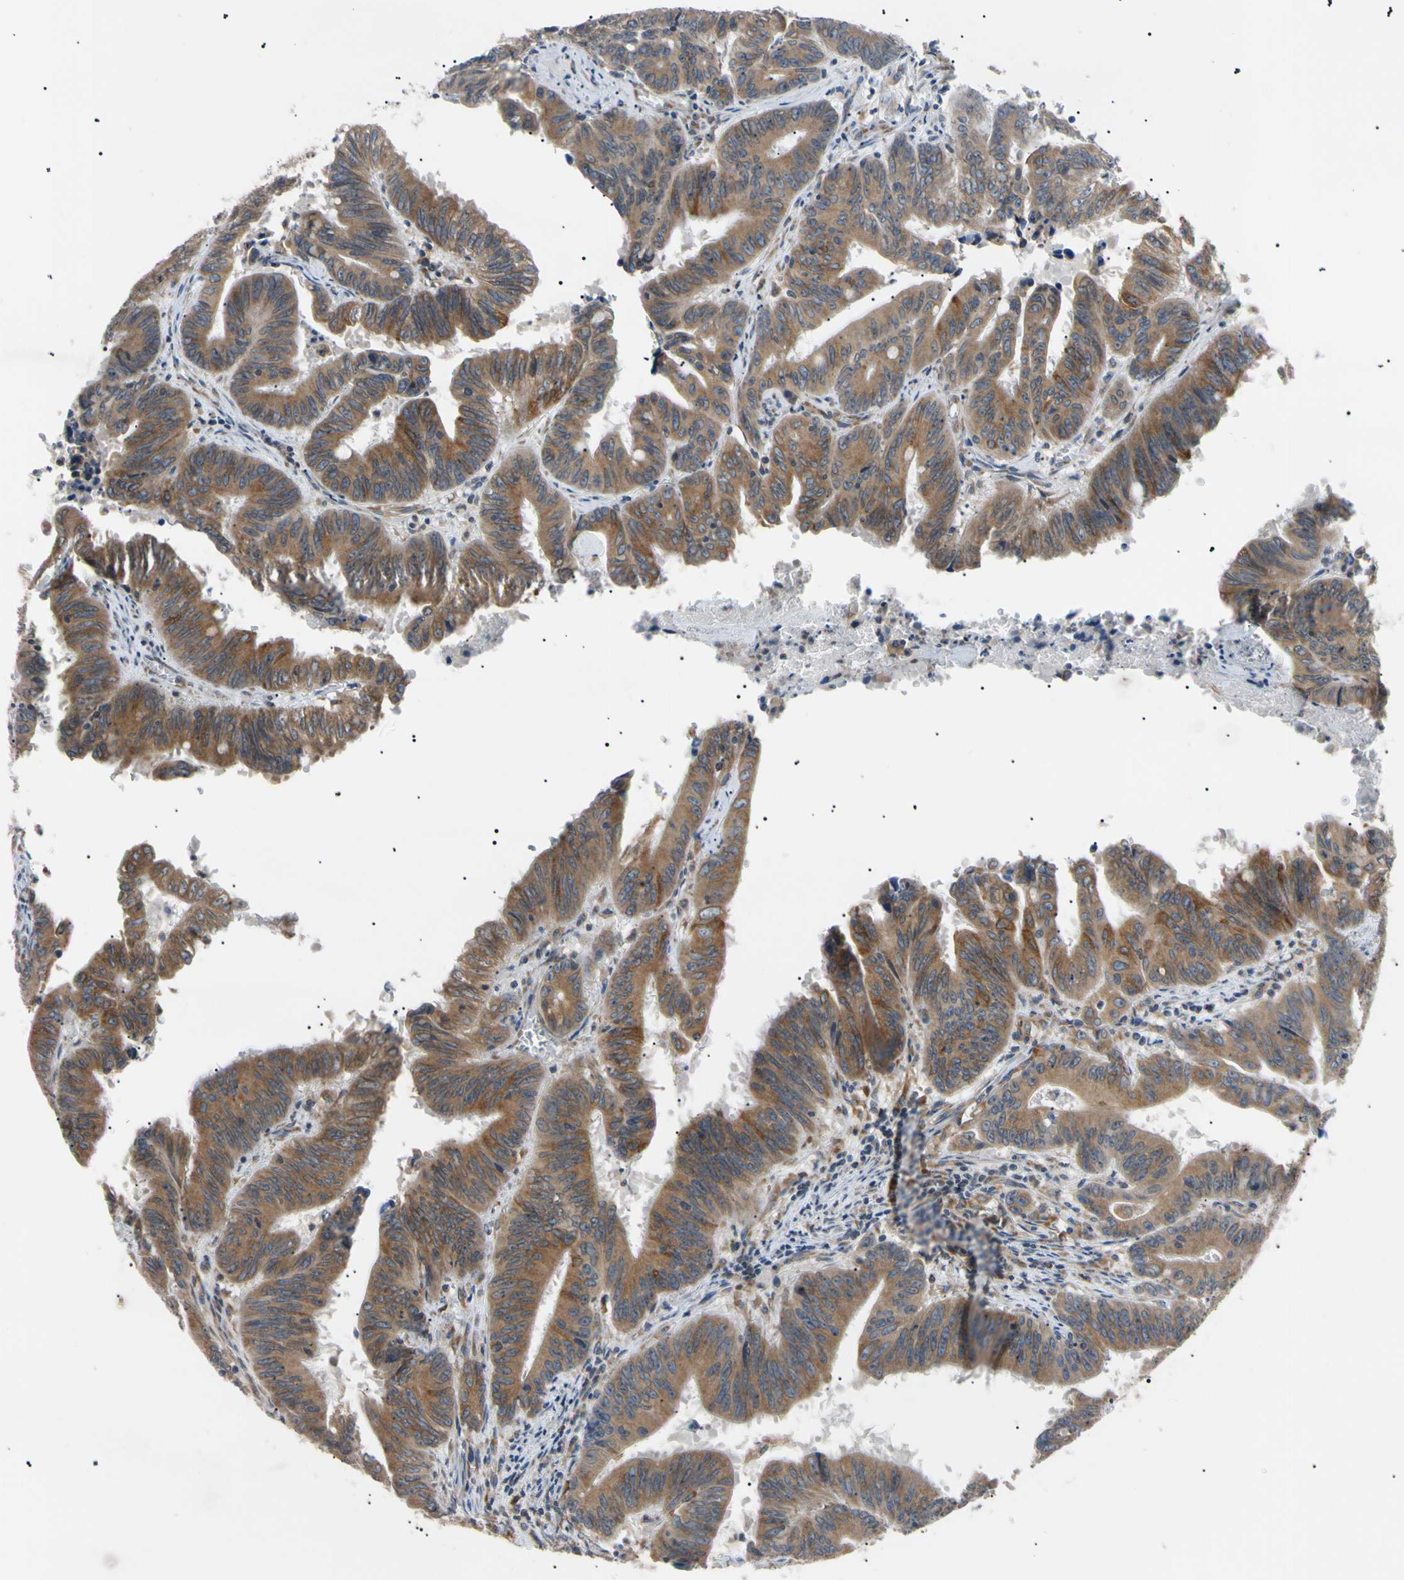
{"staining": {"intensity": "moderate", "quantity": ">75%", "location": "cytoplasmic/membranous"}, "tissue": "colorectal cancer", "cell_type": "Tumor cells", "image_type": "cancer", "snomed": [{"axis": "morphology", "description": "Adenocarcinoma, NOS"}, {"axis": "topography", "description": "Colon"}], "caption": "The photomicrograph exhibits immunohistochemical staining of colorectal adenocarcinoma. There is moderate cytoplasmic/membranous staining is seen in approximately >75% of tumor cells.", "gene": "VAPA", "patient": {"sex": "male", "age": 45}}